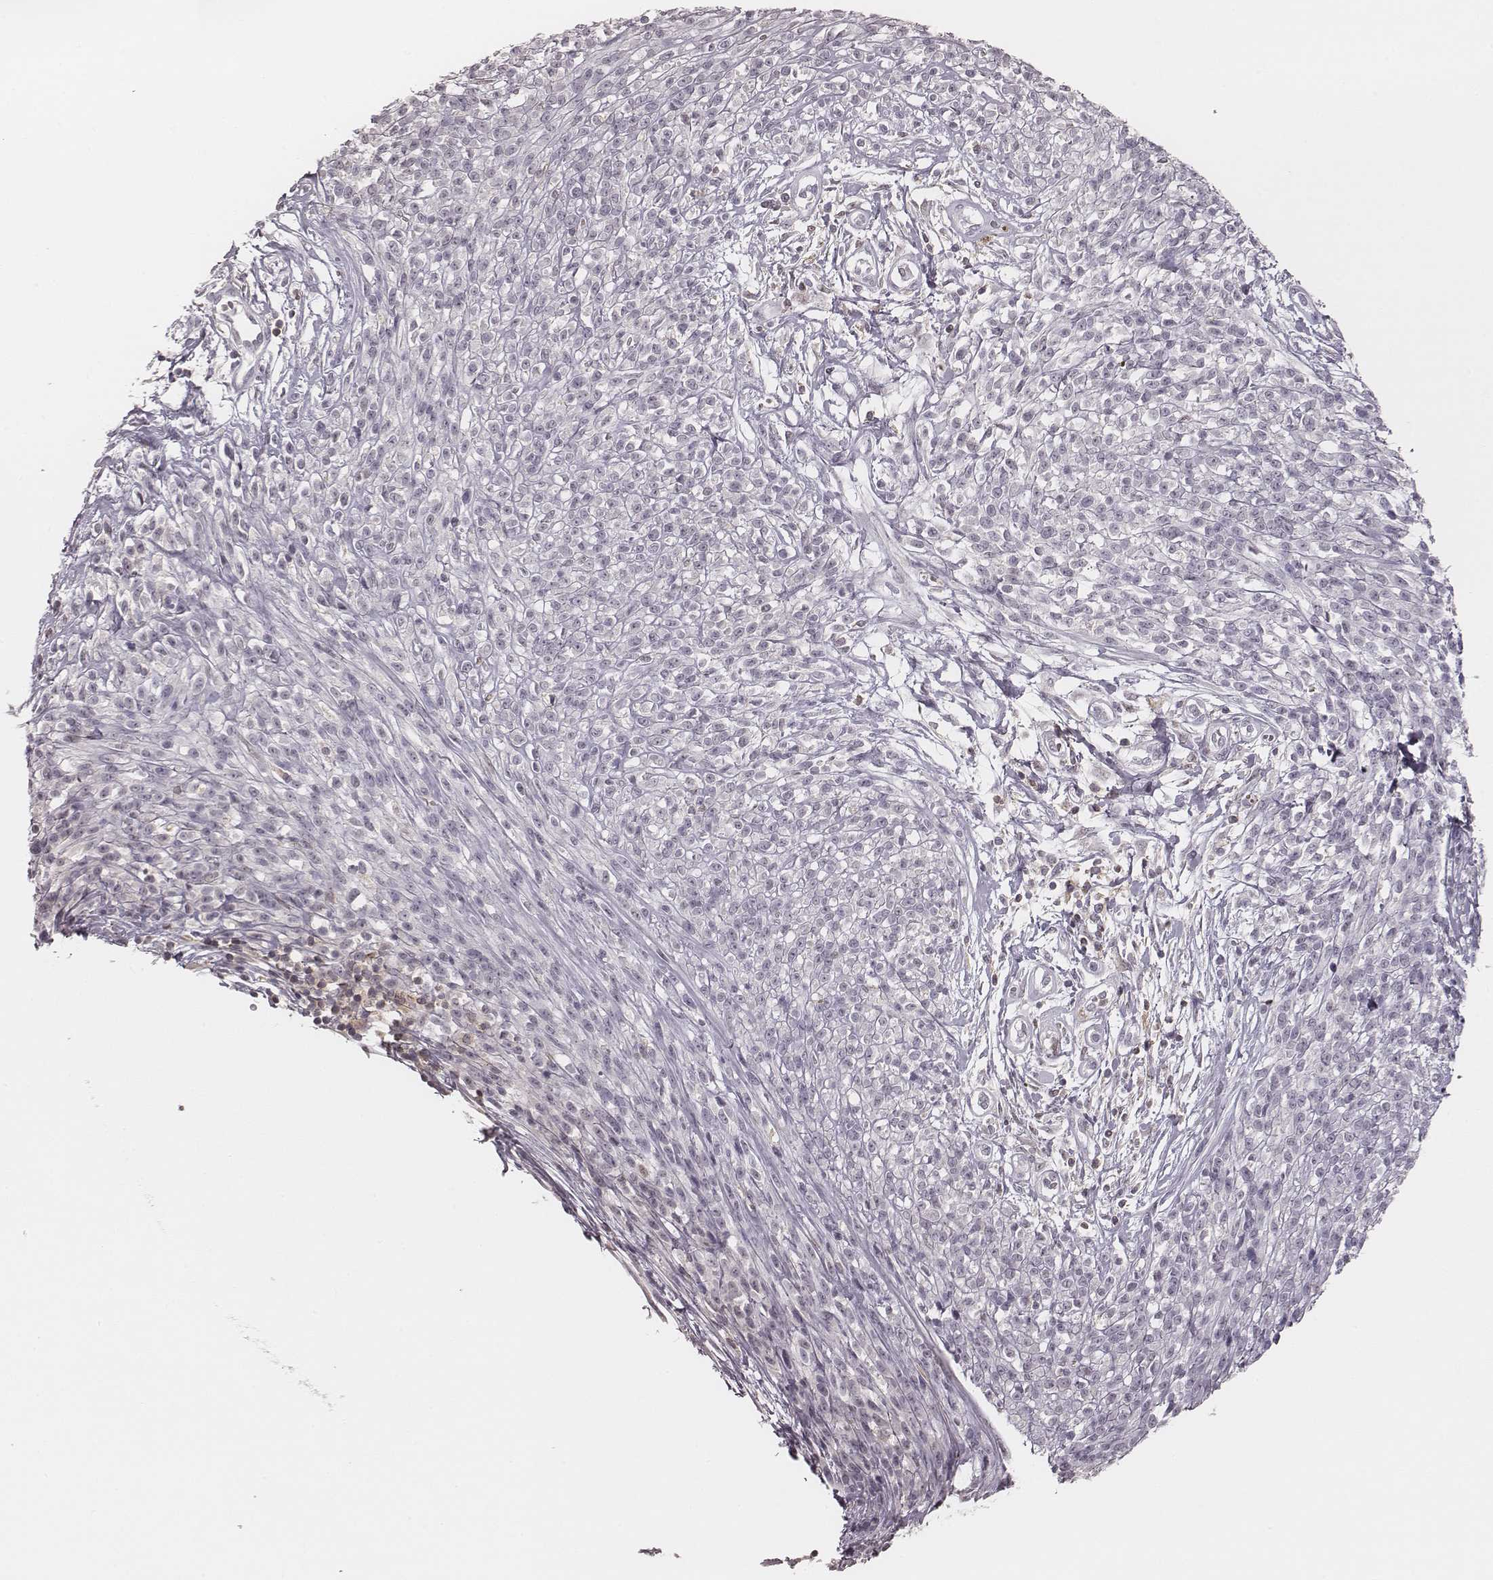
{"staining": {"intensity": "negative", "quantity": "none", "location": "none"}, "tissue": "melanoma", "cell_type": "Tumor cells", "image_type": "cancer", "snomed": [{"axis": "morphology", "description": "Malignant melanoma, NOS"}, {"axis": "topography", "description": "Skin"}, {"axis": "topography", "description": "Skin of trunk"}], "caption": "The image reveals no significant positivity in tumor cells of malignant melanoma.", "gene": "MSX1", "patient": {"sex": "male", "age": 74}}